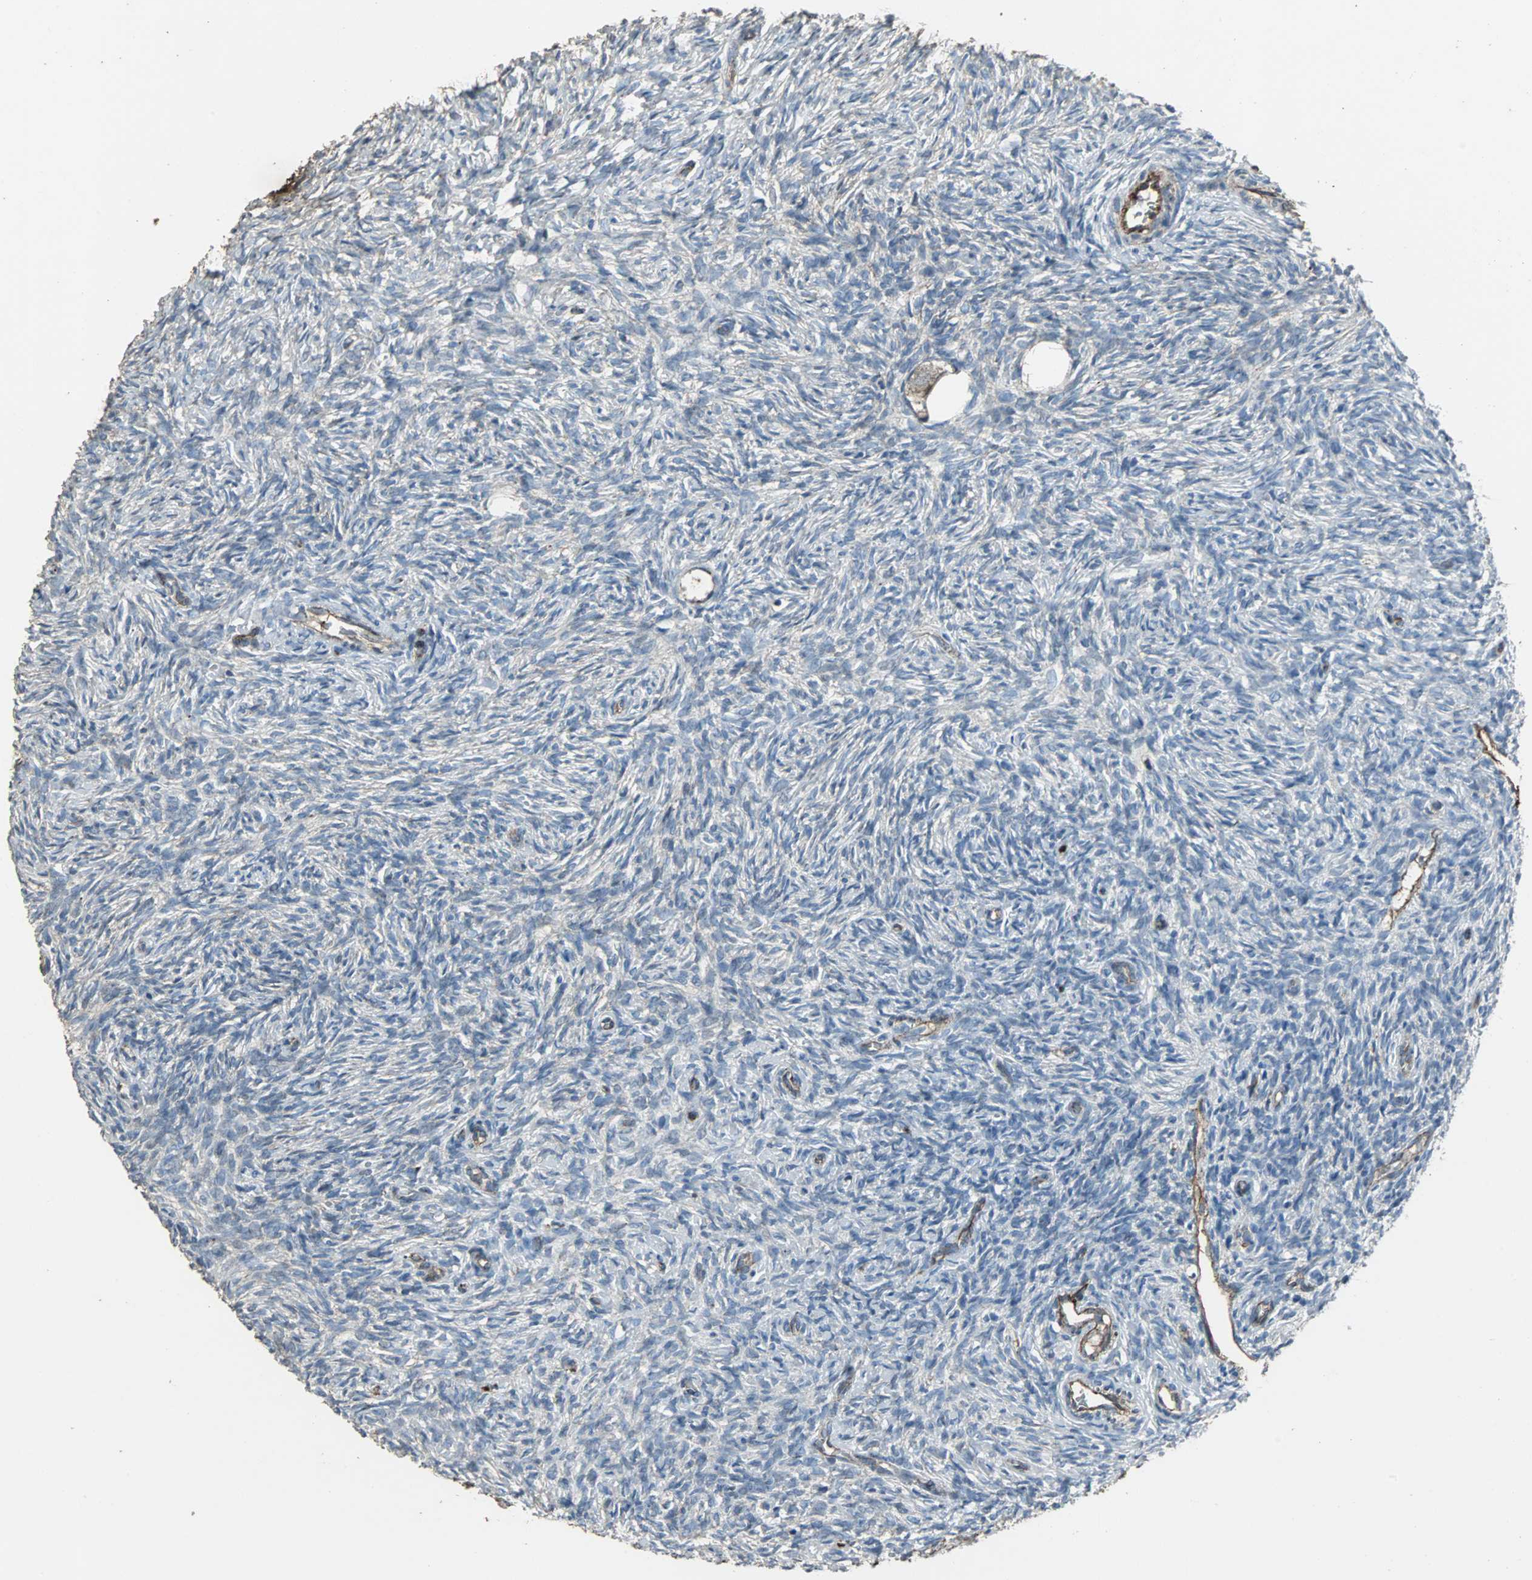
{"staining": {"intensity": "moderate", "quantity": ">75%", "location": "cytoplasmic/membranous"}, "tissue": "ovary", "cell_type": "Follicle cells", "image_type": "normal", "snomed": [{"axis": "morphology", "description": "Normal tissue, NOS"}, {"axis": "topography", "description": "Ovary"}], "caption": "Brown immunohistochemical staining in unremarkable ovary demonstrates moderate cytoplasmic/membranous expression in about >75% of follicle cells. The staining is performed using DAB (3,3'-diaminobenzidine) brown chromogen to label protein expression. The nuclei are counter-stained blue using hematoxylin.", "gene": "F11R", "patient": {"sex": "female", "age": 35}}